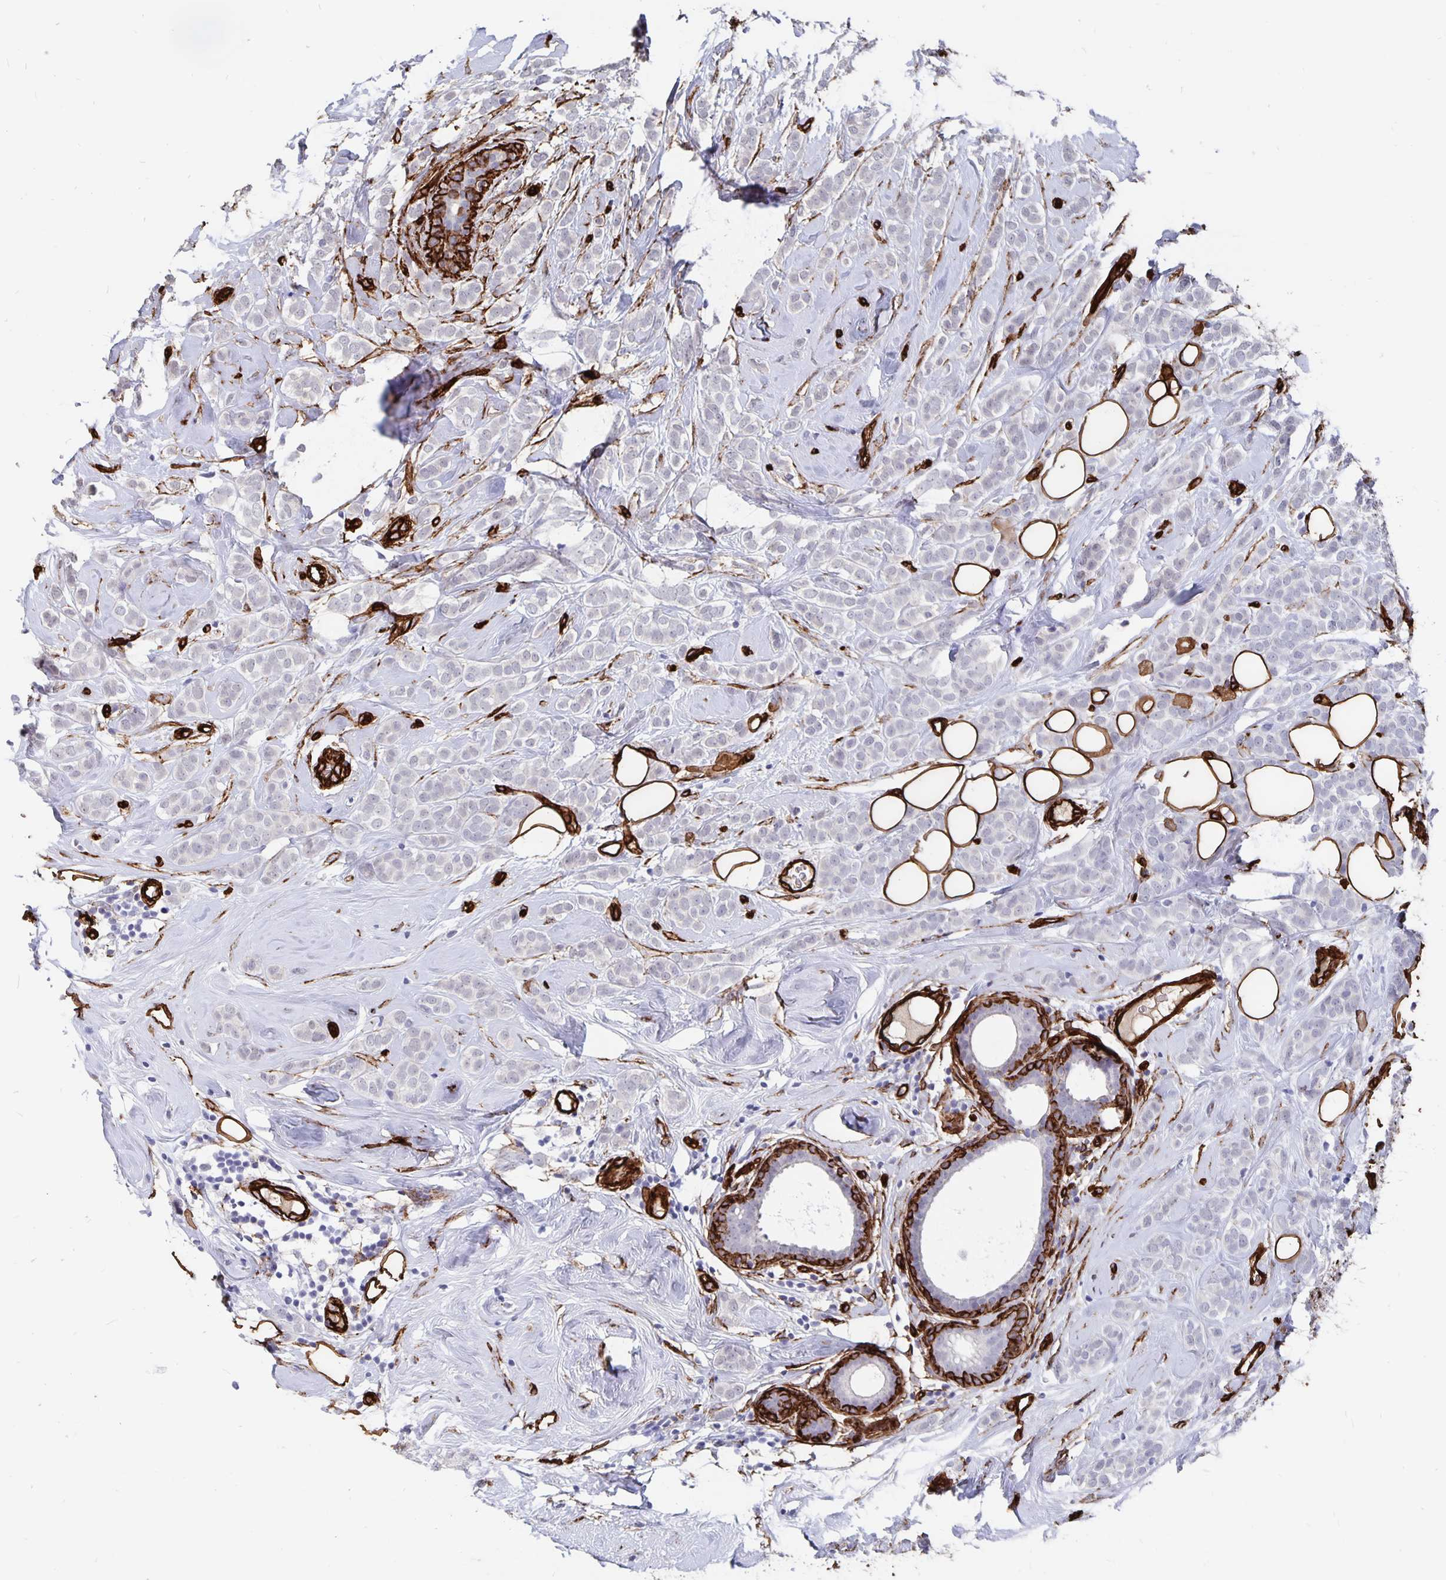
{"staining": {"intensity": "negative", "quantity": "none", "location": "none"}, "tissue": "breast cancer", "cell_type": "Tumor cells", "image_type": "cancer", "snomed": [{"axis": "morphology", "description": "Lobular carcinoma"}, {"axis": "topography", "description": "Breast"}], "caption": "Immunohistochemistry image of neoplastic tissue: breast lobular carcinoma stained with DAB (3,3'-diaminobenzidine) reveals no significant protein staining in tumor cells. The staining was performed using DAB (3,3'-diaminobenzidine) to visualize the protein expression in brown, while the nuclei were stained in blue with hematoxylin (Magnification: 20x).", "gene": "DCHS2", "patient": {"sex": "female", "age": 49}}